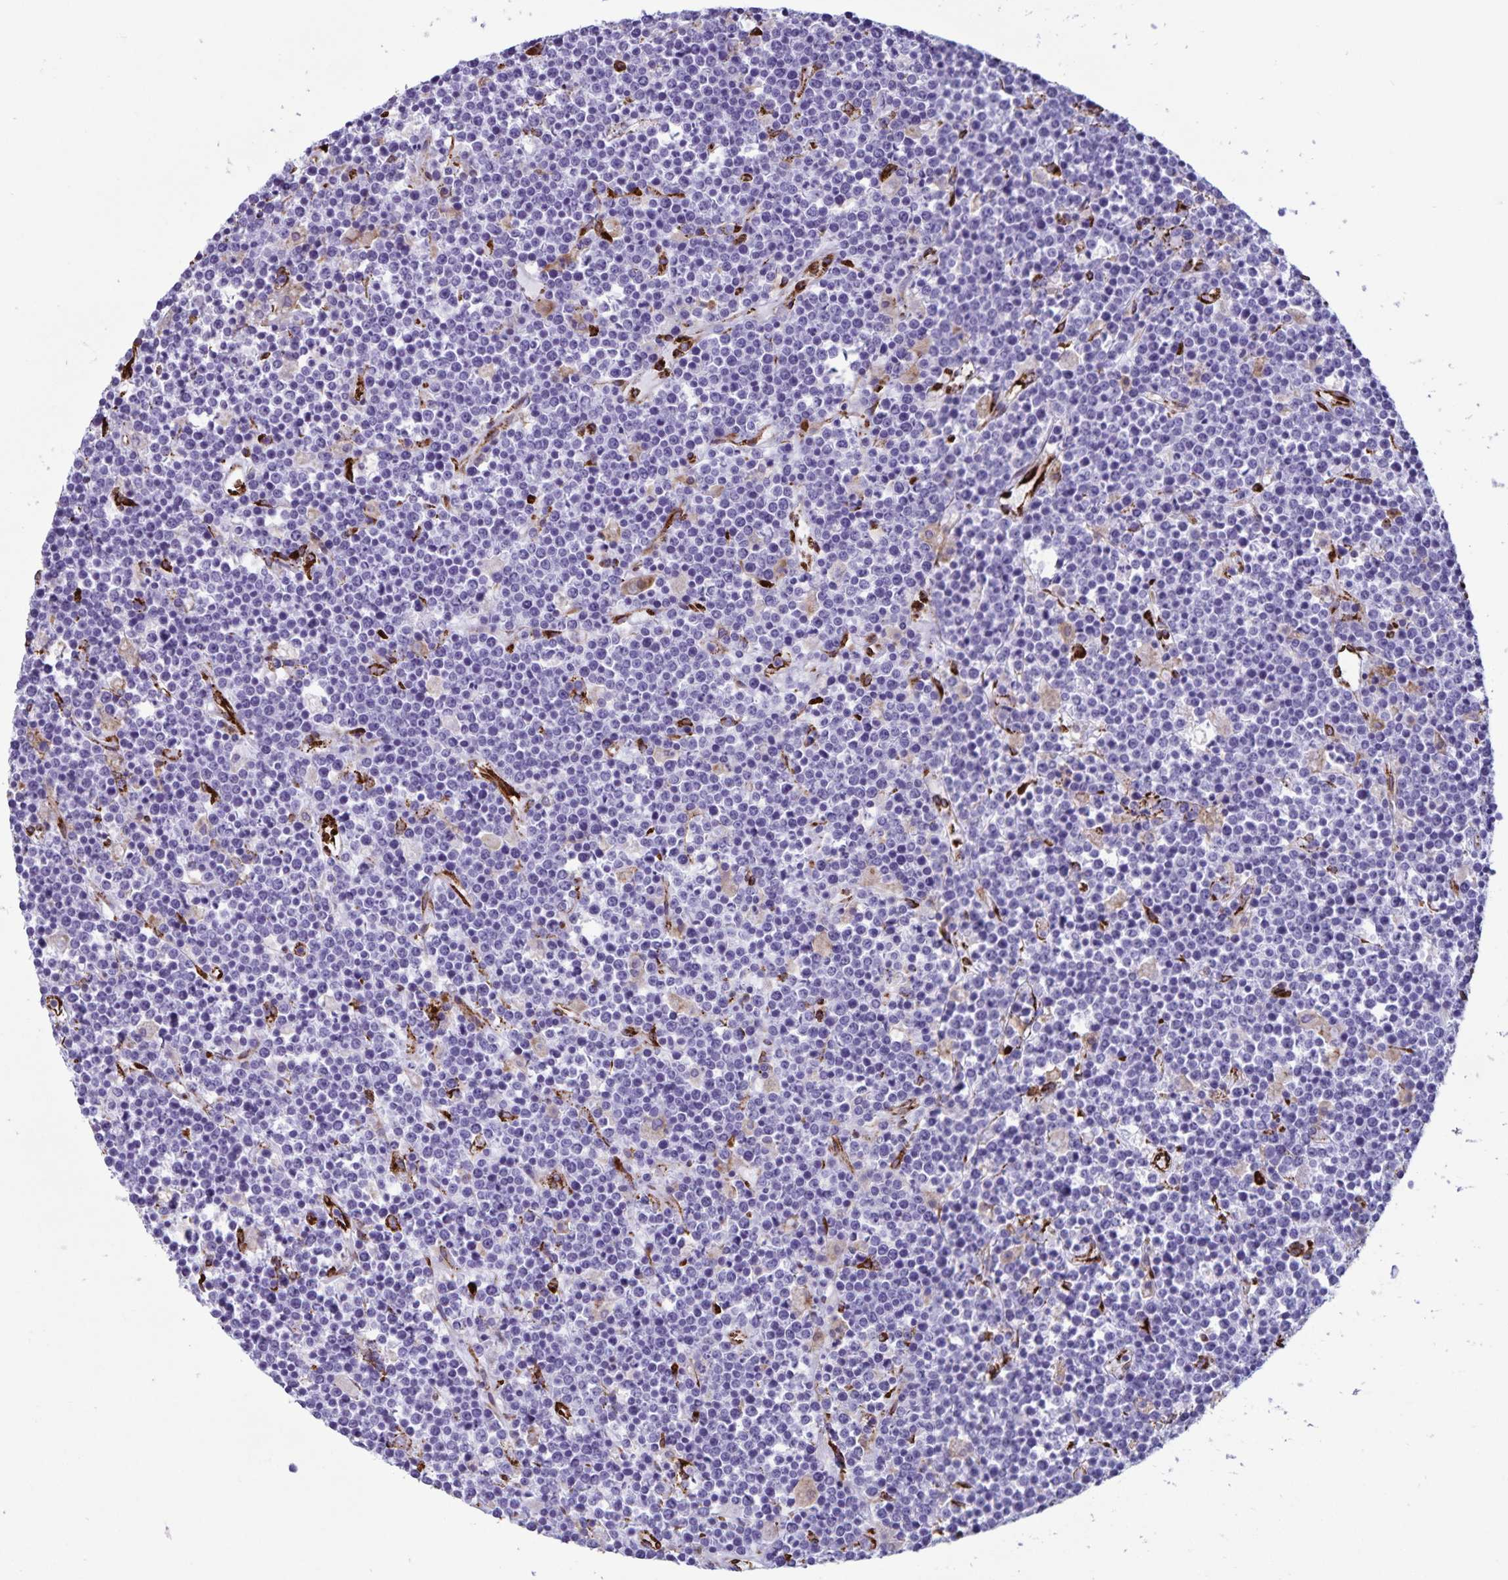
{"staining": {"intensity": "negative", "quantity": "none", "location": "none"}, "tissue": "lymphoma", "cell_type": "Tumor cells", "image_type": "cancer", "snomed": [{"axis": "morphology", "description": "Malignant lymphoma, non-Hodgkin's type, High grade"}, {"axis": "topography", "description": "Ovary"}], "caption": "This is an immunohistochemistry (IHC) image of malignant lymphoma, non-Hodgkin's type (high-grade). There is no staining in tumor cells.", "gene": "RCN1", "patient": {"sex": "female", "age": 56}}